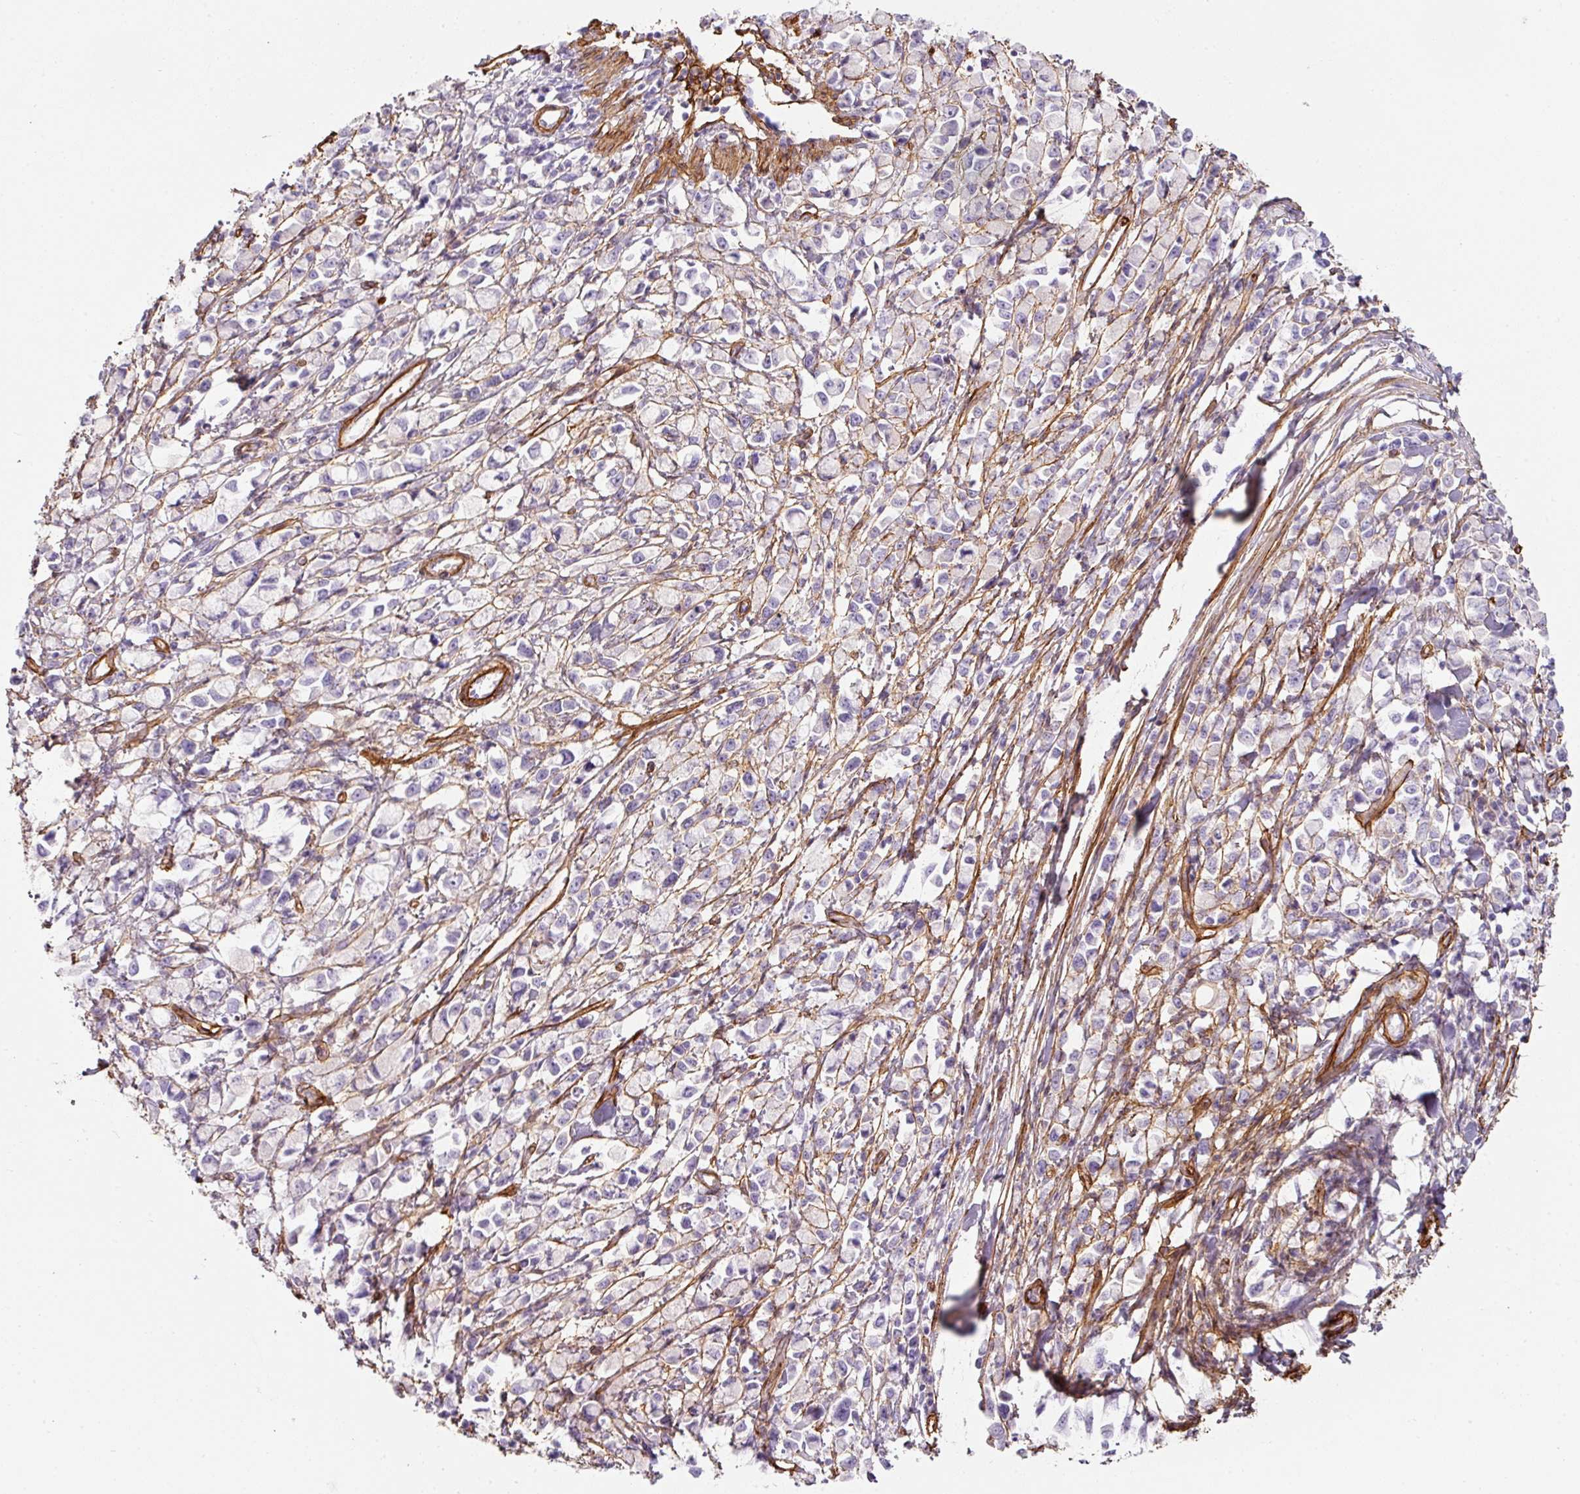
{"staining": {"intensity": "negative", "quantity": "none", "location": "none"}, "tissue": "stomach cancer", "cell_type": "Tumor cells", "image_type": "cancer", "snomed": [{"axis": "morphology", "description": "Adenocarcinoma, NOS"}, {"axis": "topography", "description": "Stomach"}], "caption": "High magnification brightfield microscopy of stomach cancer (adenocarcinoma) stained with DAB (brown) and counterstained with hematoxylin (blue): tumor cells show no significant positivity.", "gene": "LOXL4", "patient": {"sex": "female", "age": 81}}